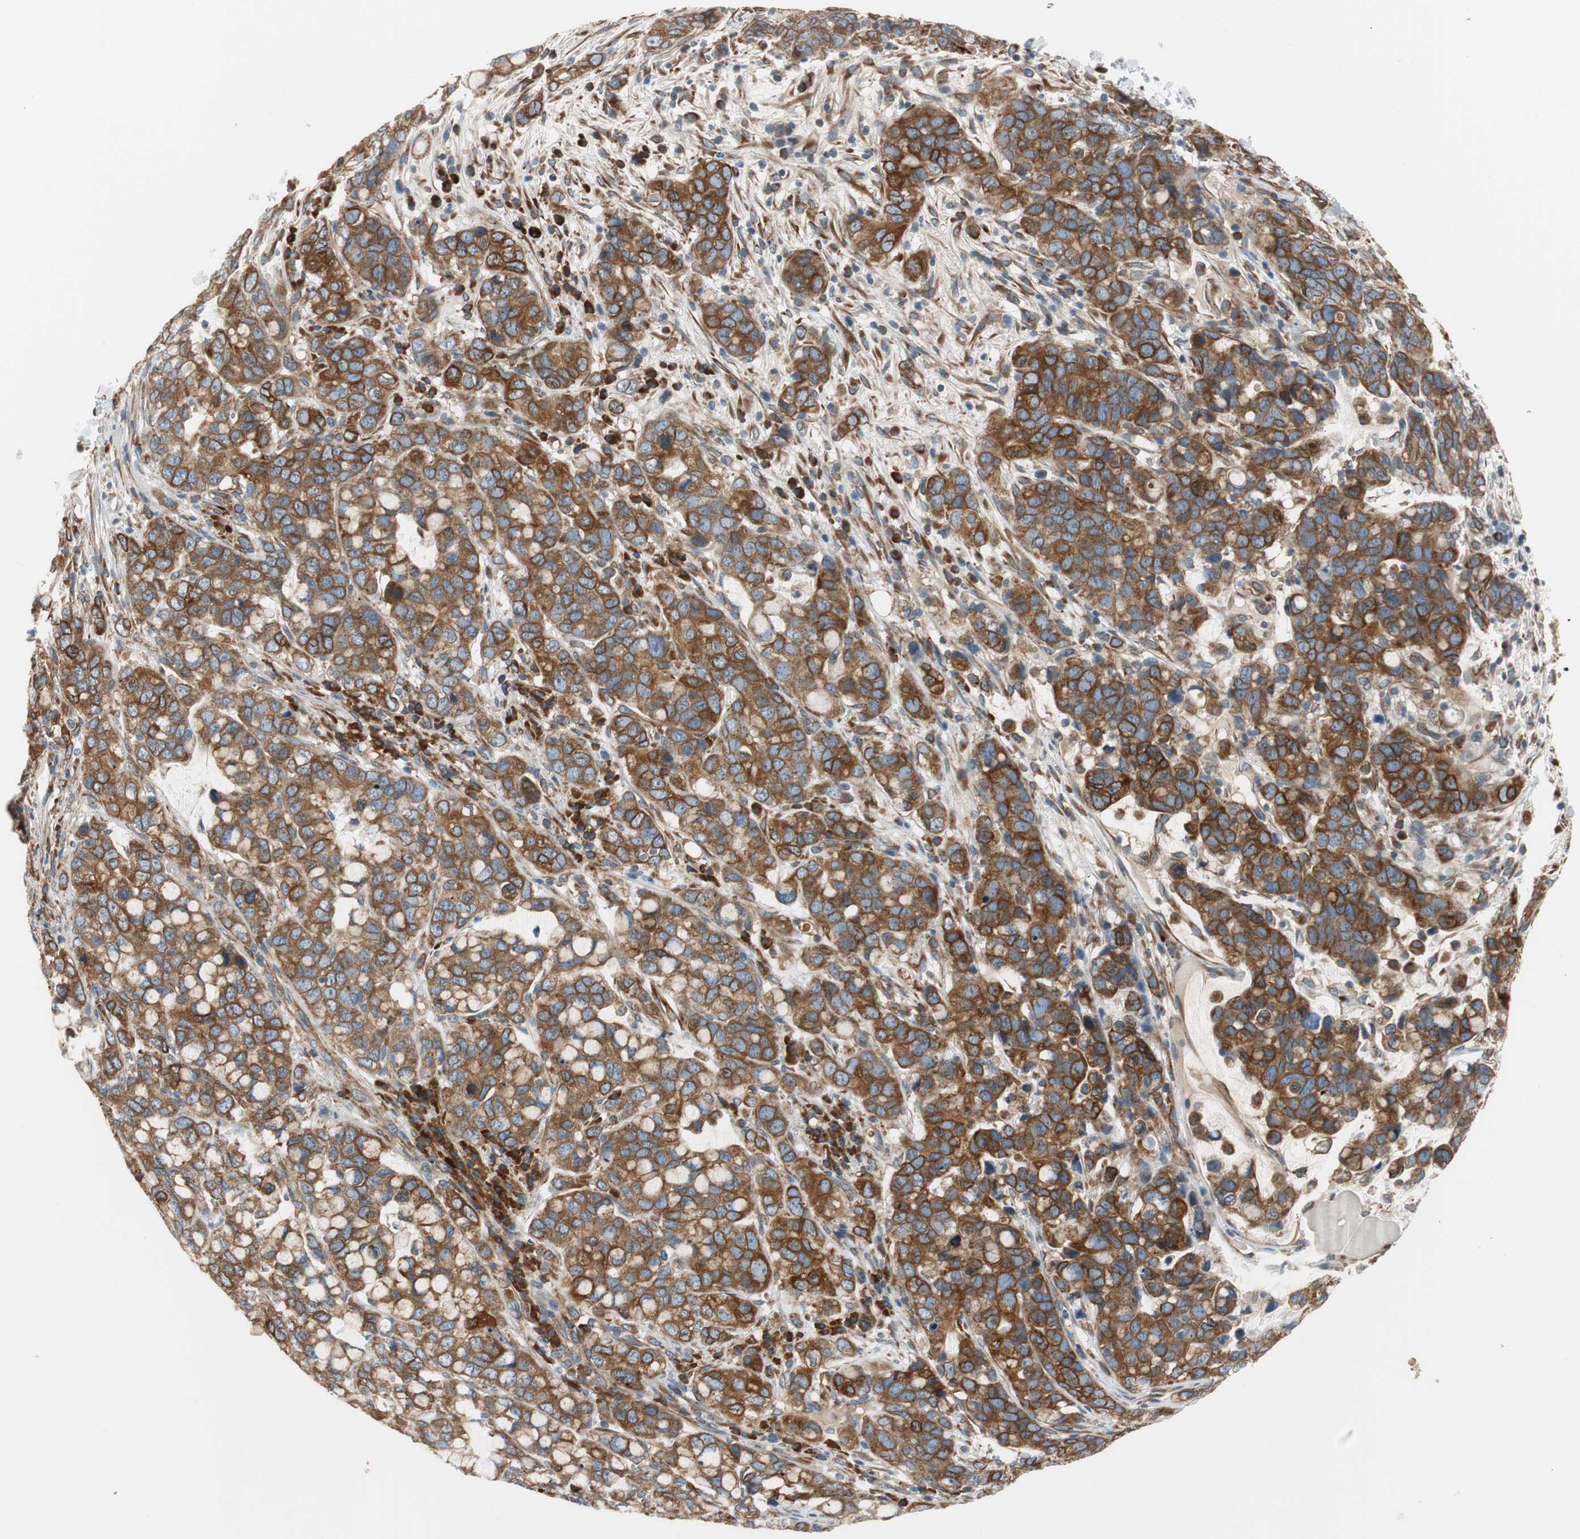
{"staining": {"intensity": "strong", "quantity": ">75%", "location": "cytoplasmic/membranous"}, "tissue": "stomach cancer", "cell_type": "Tumor cells", "image_type": "cancer", "snomed": [{"axis": "morphology", "description": "Adenocarcinoma, NOS"}, {"axis": "topography", "description": "Stomach, lower"}], "caption": "Stomach adenocarcinoma stained with a protein marker reveals strong staining in tumor cells.", "gene": "CLCC1", "patient": {"sex": "male", "age": 84}}